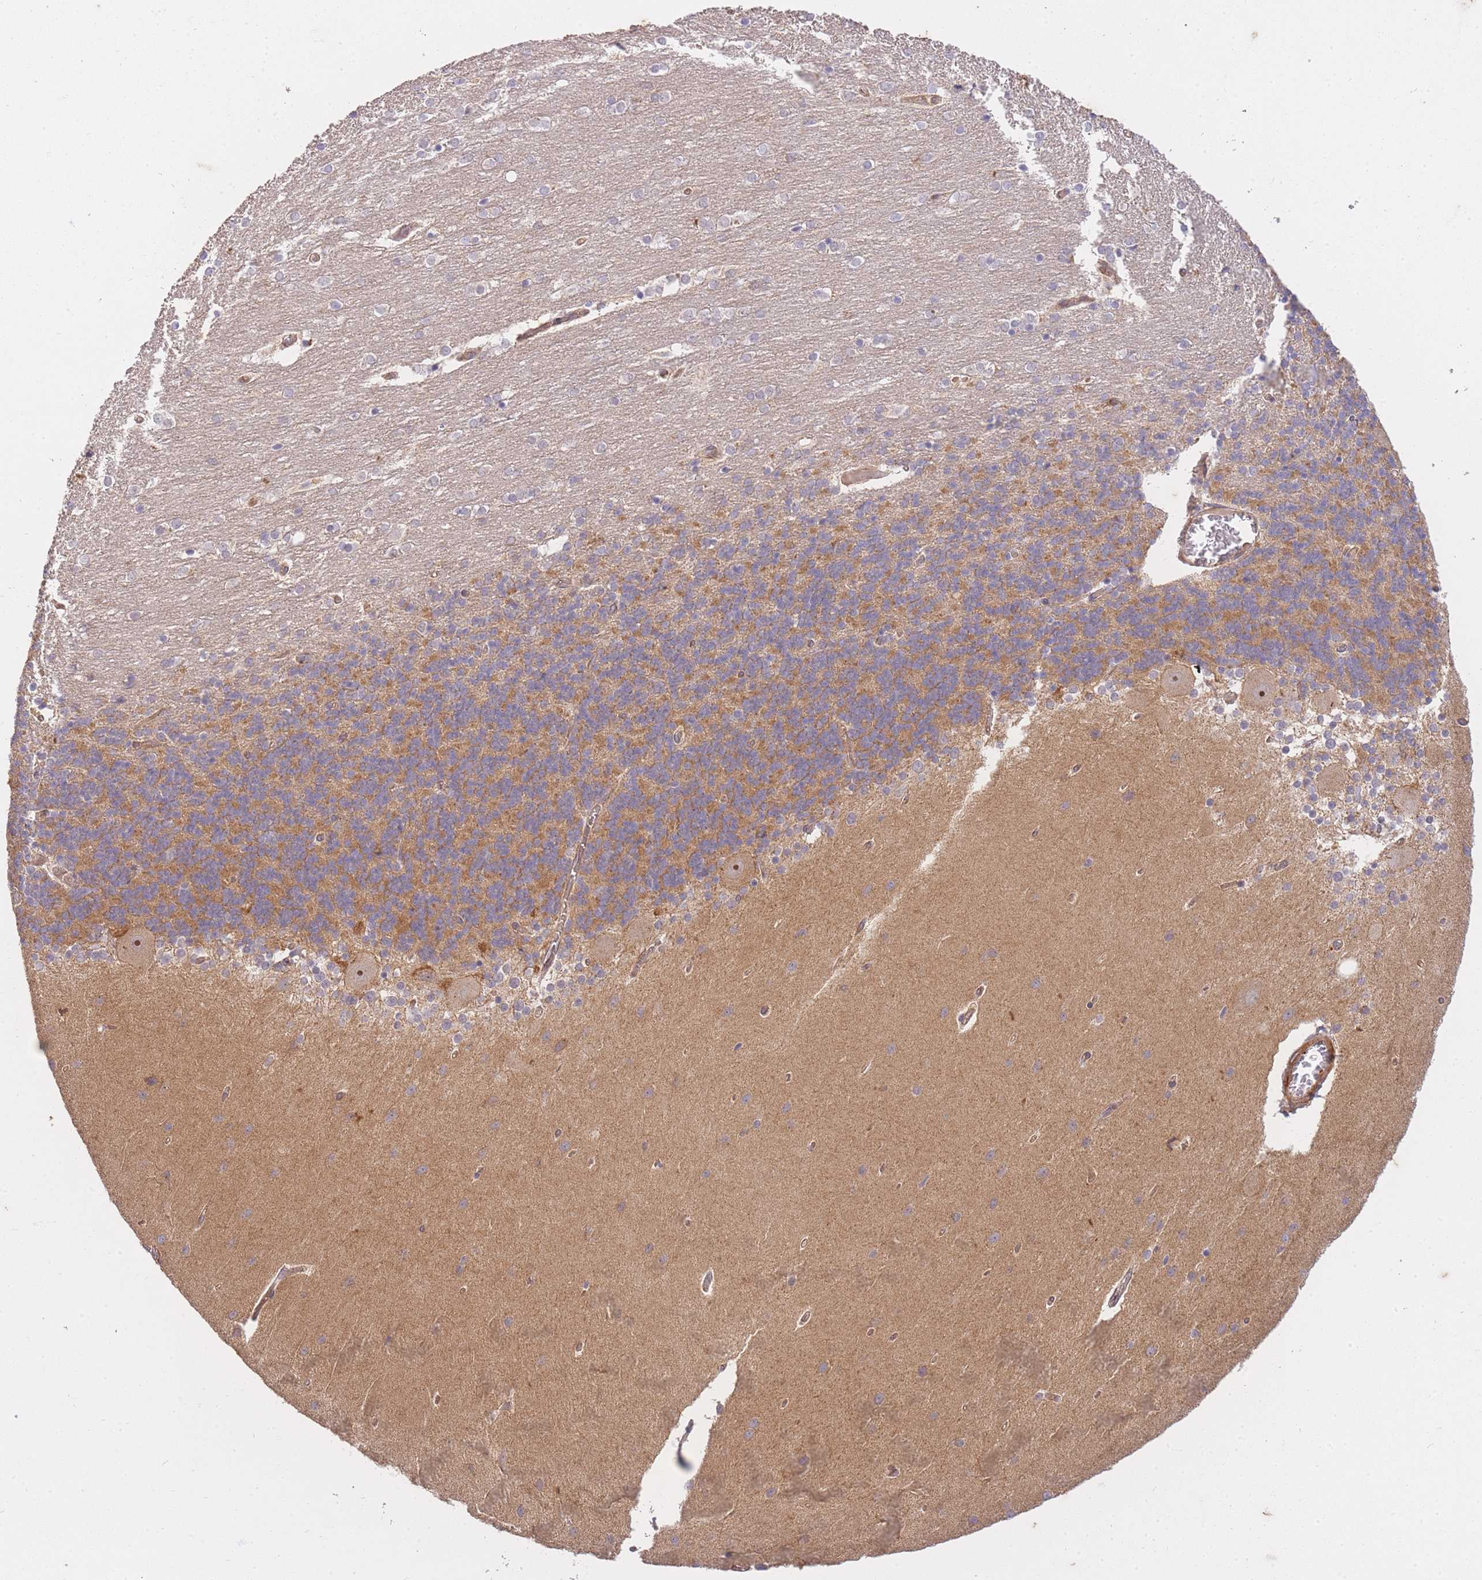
{"staining": {"intensity": "weak", "quantity": "25%-75%", "location": "cytoplasmic/membranous"}, "tissue": "cerebellum", "cell_type": "Cells in granular layer", "image_type": "normal", "snomed": [{"axis": "morphology", "description": "Normal tissue, NOS"}, {"axis": "topography", "description": "Cerebellum"}], "caption": "Cerebellum stained for a protein demonstrates weak cytoplasmic/membranous positivity in cells in granular layer. The staining was performed using DAB to visualize the protein expression in brown, while the nuclei were stained in blue with hematoxylin (Magnification: 20x).", "gene": "ST8SIA4", "patient": {"sex": "female", "age": 54}}